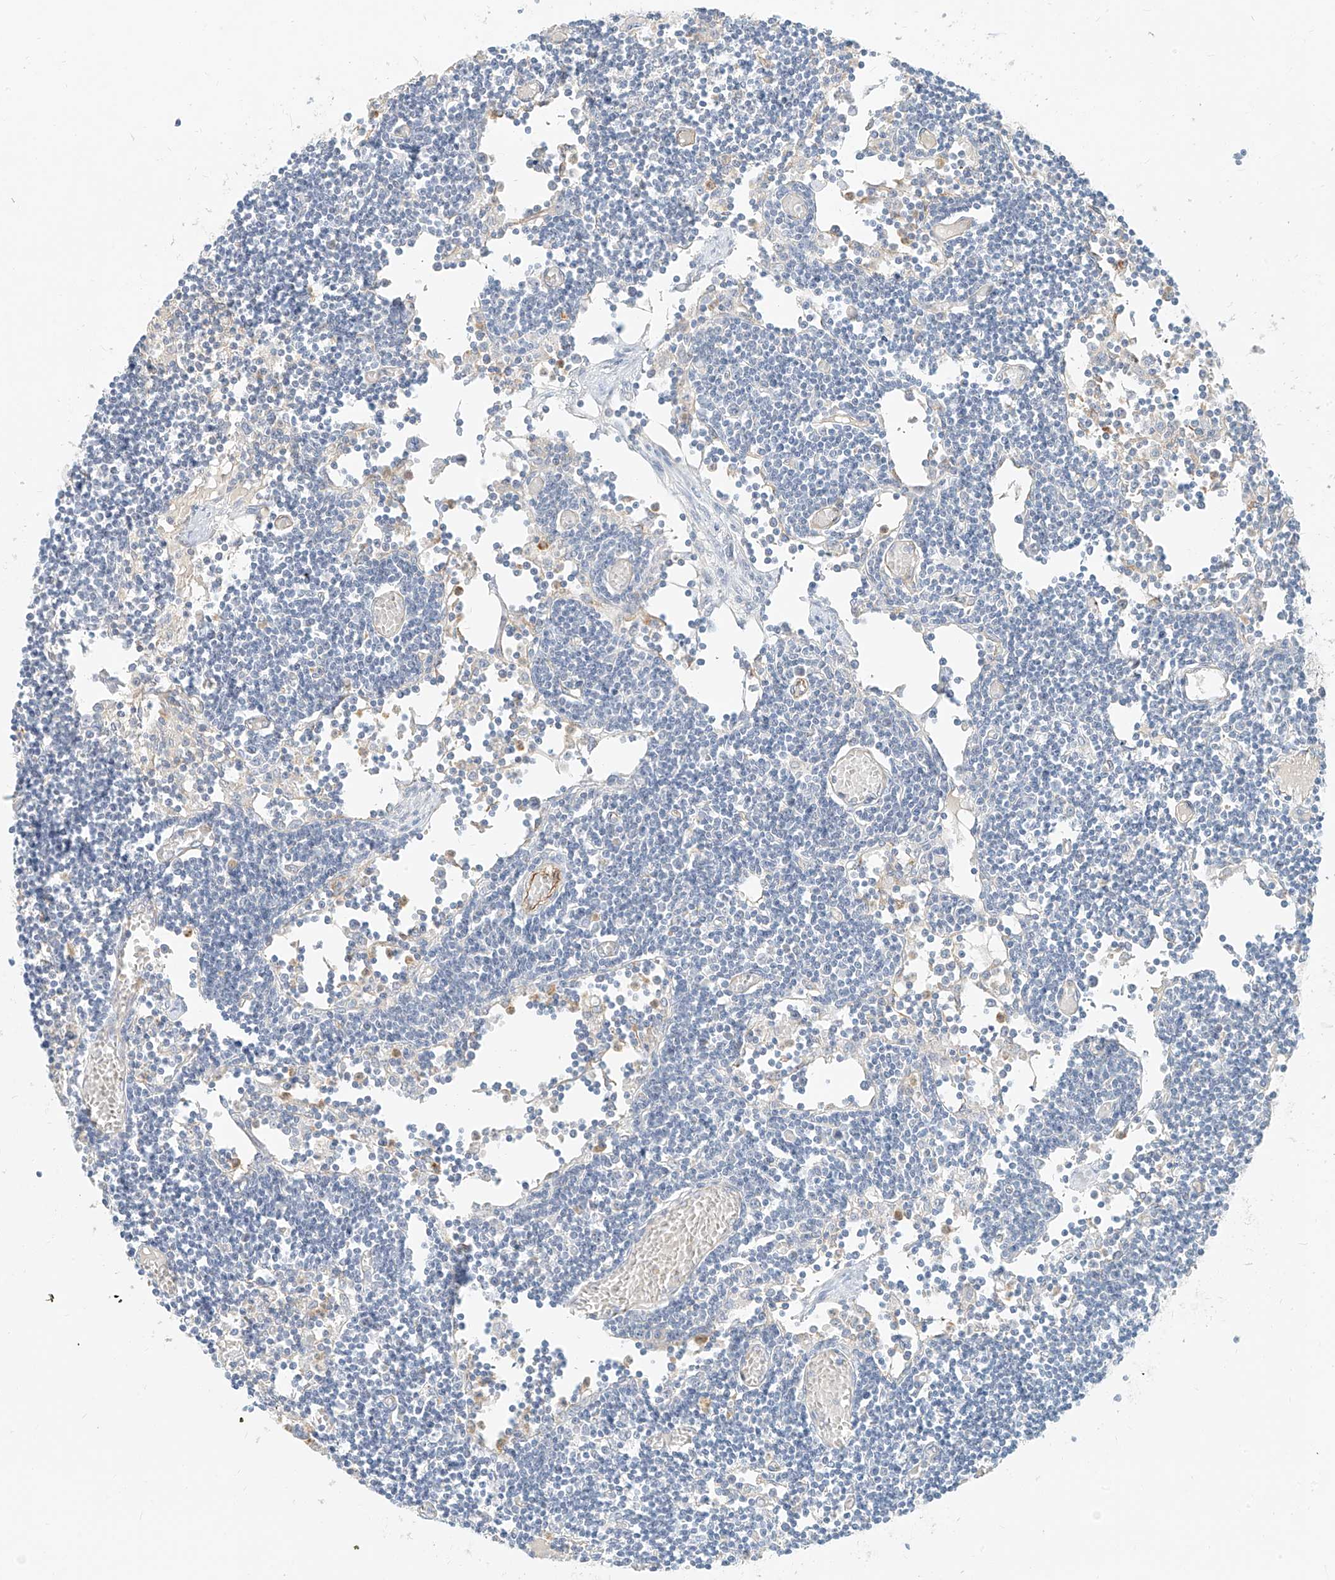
{"staining": {"intensity": "negative", "quantity": "none", "location": "none"}, "tissue": "lymph node", "cell_type": "Germinal center cells", "image_type": "normal", "snomed": [{"axis": "morphology", "description": "Normal tissue, NOS"}, {"axis": "topography", "description": "Lymph node"}], "caption": "DAB immunohistochemical staining of unremarkable human lymph node reveals no significant staining in germinal center cells.", "gene": "C2orf42", "patient": {"sex": "female", "age": 11}}